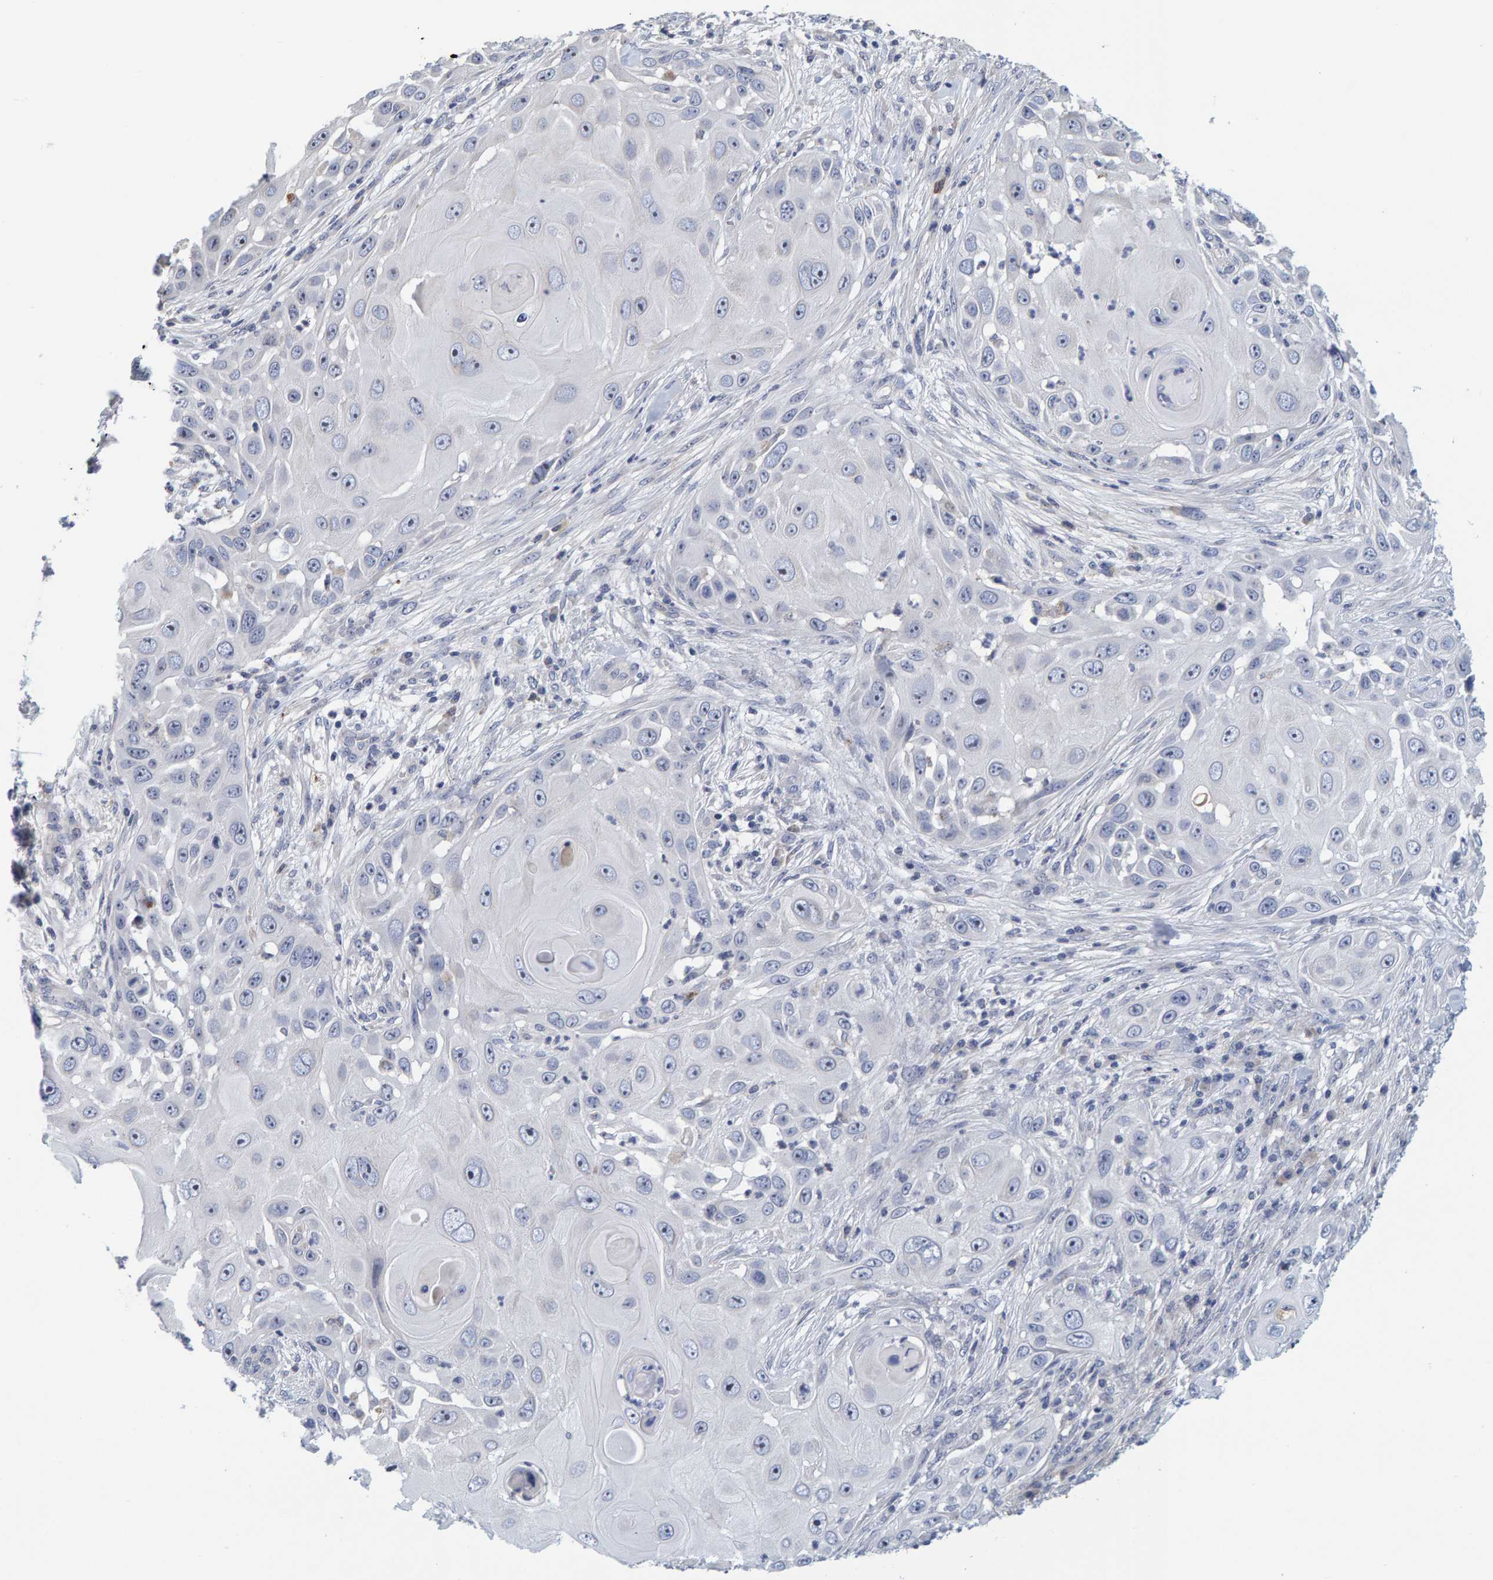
{"staining": {"intensity": "moderate", "quantity": "<25%", "location": "nuclear"}, "tissue": "skin cancer", "cell_type": "Tumor cells", "image_type": "cancer", "snomed": [{"axis": "morphology", "description": "Squamous cell carcinoma, NOS"}, {"axis": "topography", "description": "Skin"}], "caption": "Immunohistochemical staining of skin cancer exhibits low levels of moderate nuclear expression in approximately <25% of tumor cells.", "gene": "ZNF77", "patient": {"sex": "female", "age": 44}}